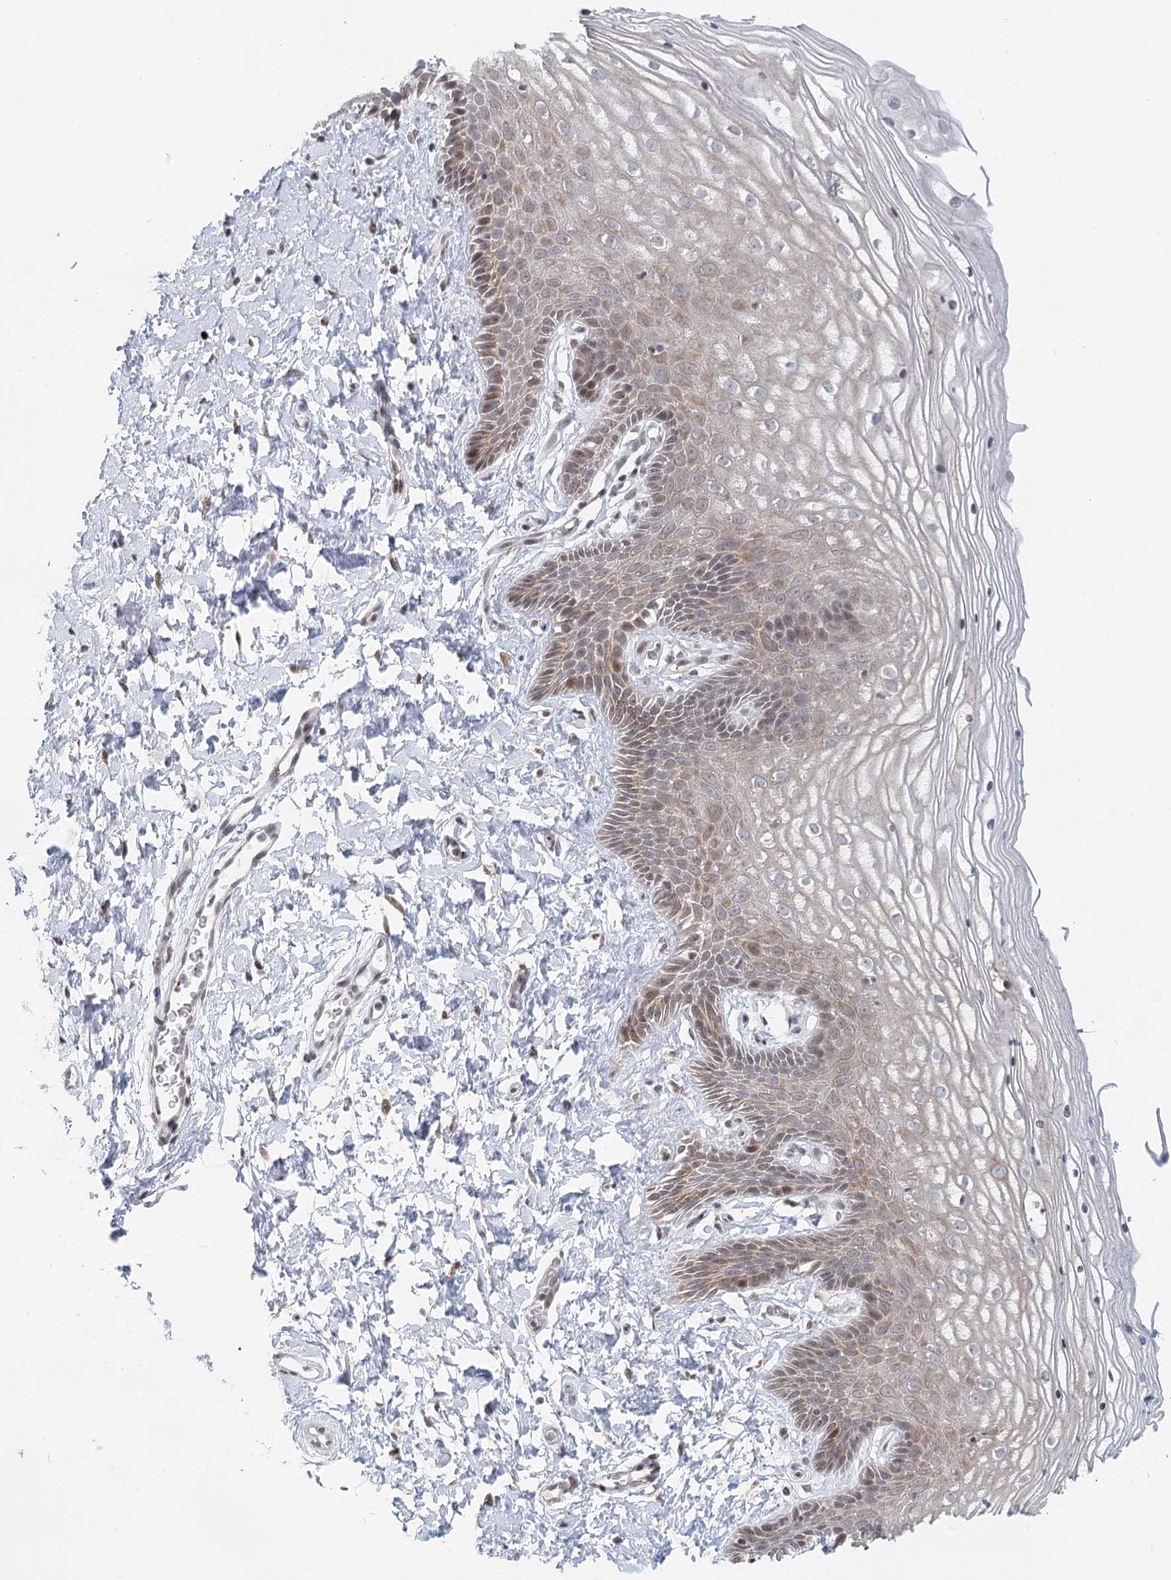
{"staining": {"intensity": "moderate", "quantity": "25%-75%", "location": "nuclear"}, "tissue": "vagina", "cell_type": "Squamous epithelial cells", "image_type": "normal", "snomed": [{"axis": "morphology", "description": "Normal tissue, NOS"}, {"axis": "topography", "description": "Vagina"}, {"axis": "topography", "description": "Cervix"}], "caption": "Normal vagina exhibits moderate nuclear staining in about 25%-75% of squamous epithelial cells.", "gene": "BNIP5", "patient": {"sex": "female", "age": 40}}